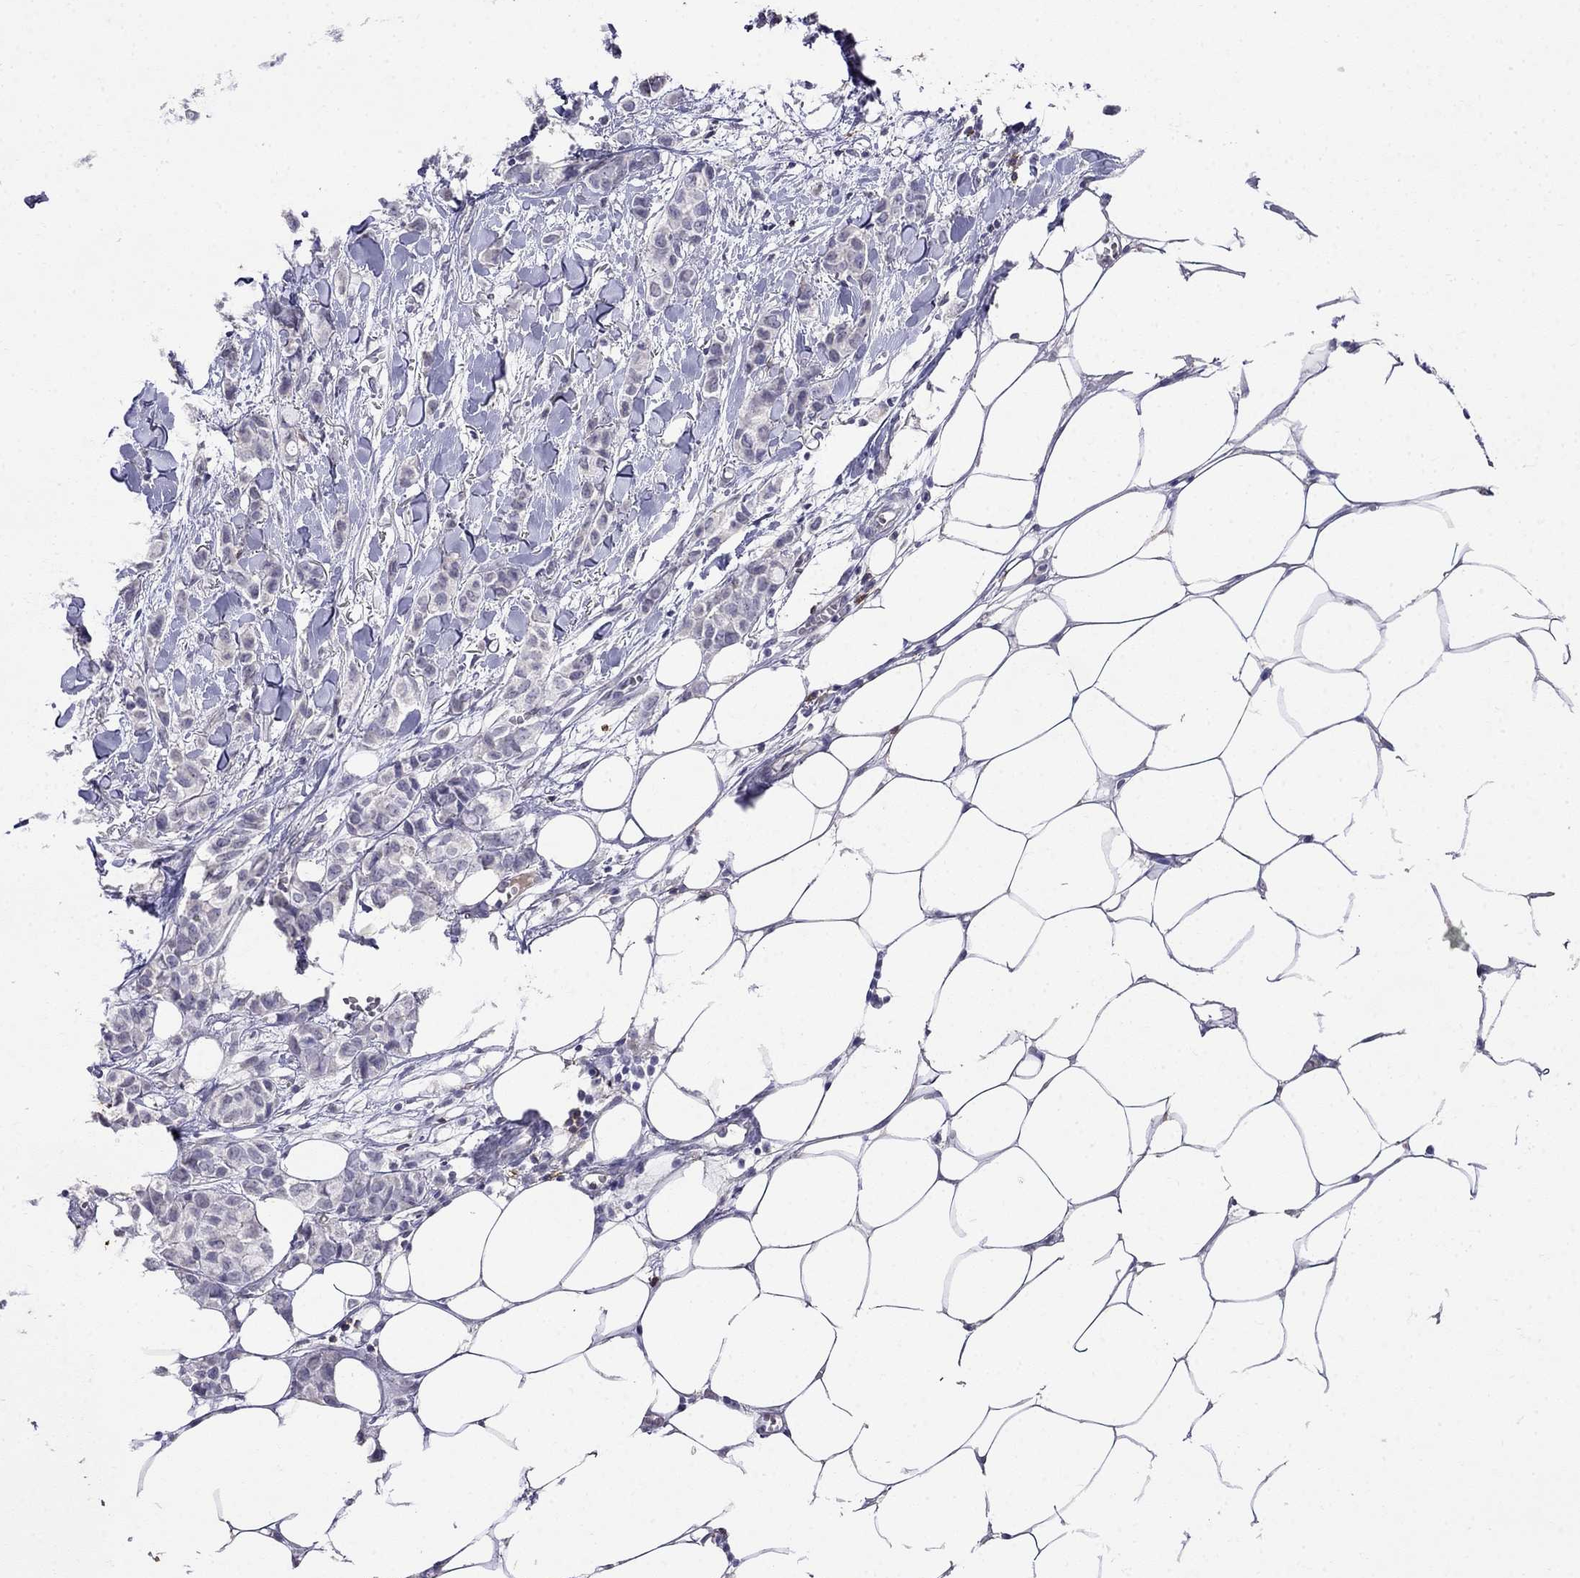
{"staining": {"intensity": "negative", "quantity": "none", "location": "none"}, "tissue": "breast cancer", "cell_type": "Tumor cells", "image_type": "cancer", "snomed": [{"axis": "morphology", "description": "Duct carcinoma"}, {"axis": "topography", "description": "Breast"}], "caption": "This is an immunohistochemistry (IHC) image of infiltrating ductal carcinoma (breast). There is no staining in tumor cells.", "gene": "CD8B", "patient": {"sex": "female", "age": 85}}